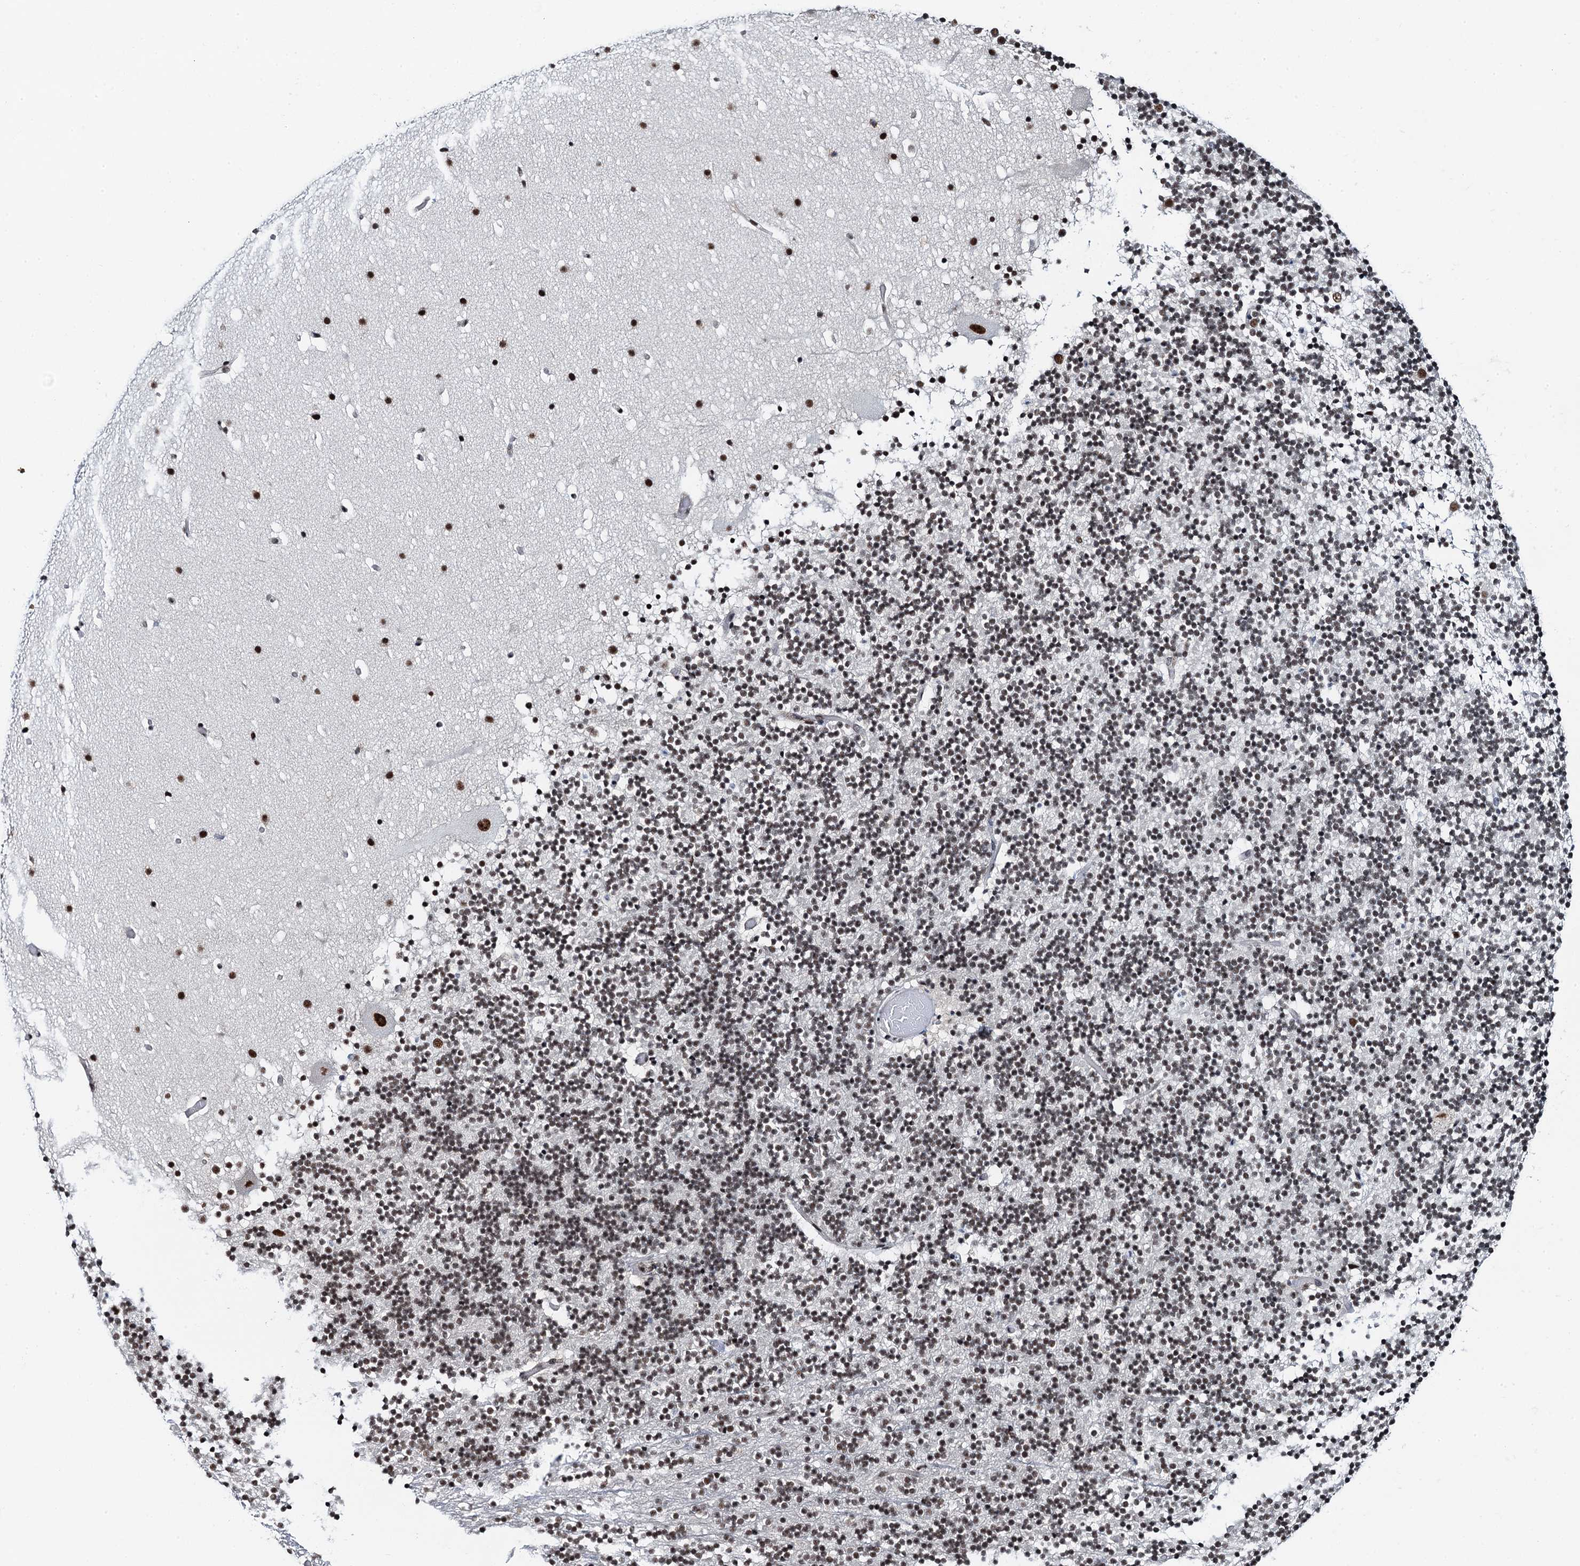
{"staining": {"intensity": "moderate", "quantity": "25%-75%", "location": "nuclear"}, "tissue": "cerebellum", "cell_type": "Cells in granular layer", "image_type": "normal", "snomed": [{"axis": "morphology", "description": "Normal tissue, NOS"}, {"axis": "topography", "description": "Cerebellum"}], "caption": "This photomicrograph exhibits immunohistochemistry staining of normal human cerebellum, with medium moderate nuclear staining in about 25%-75% of cells in granular layer.", "gene": "ZNF609", "patient": {"sex": "male", "age": 57}}